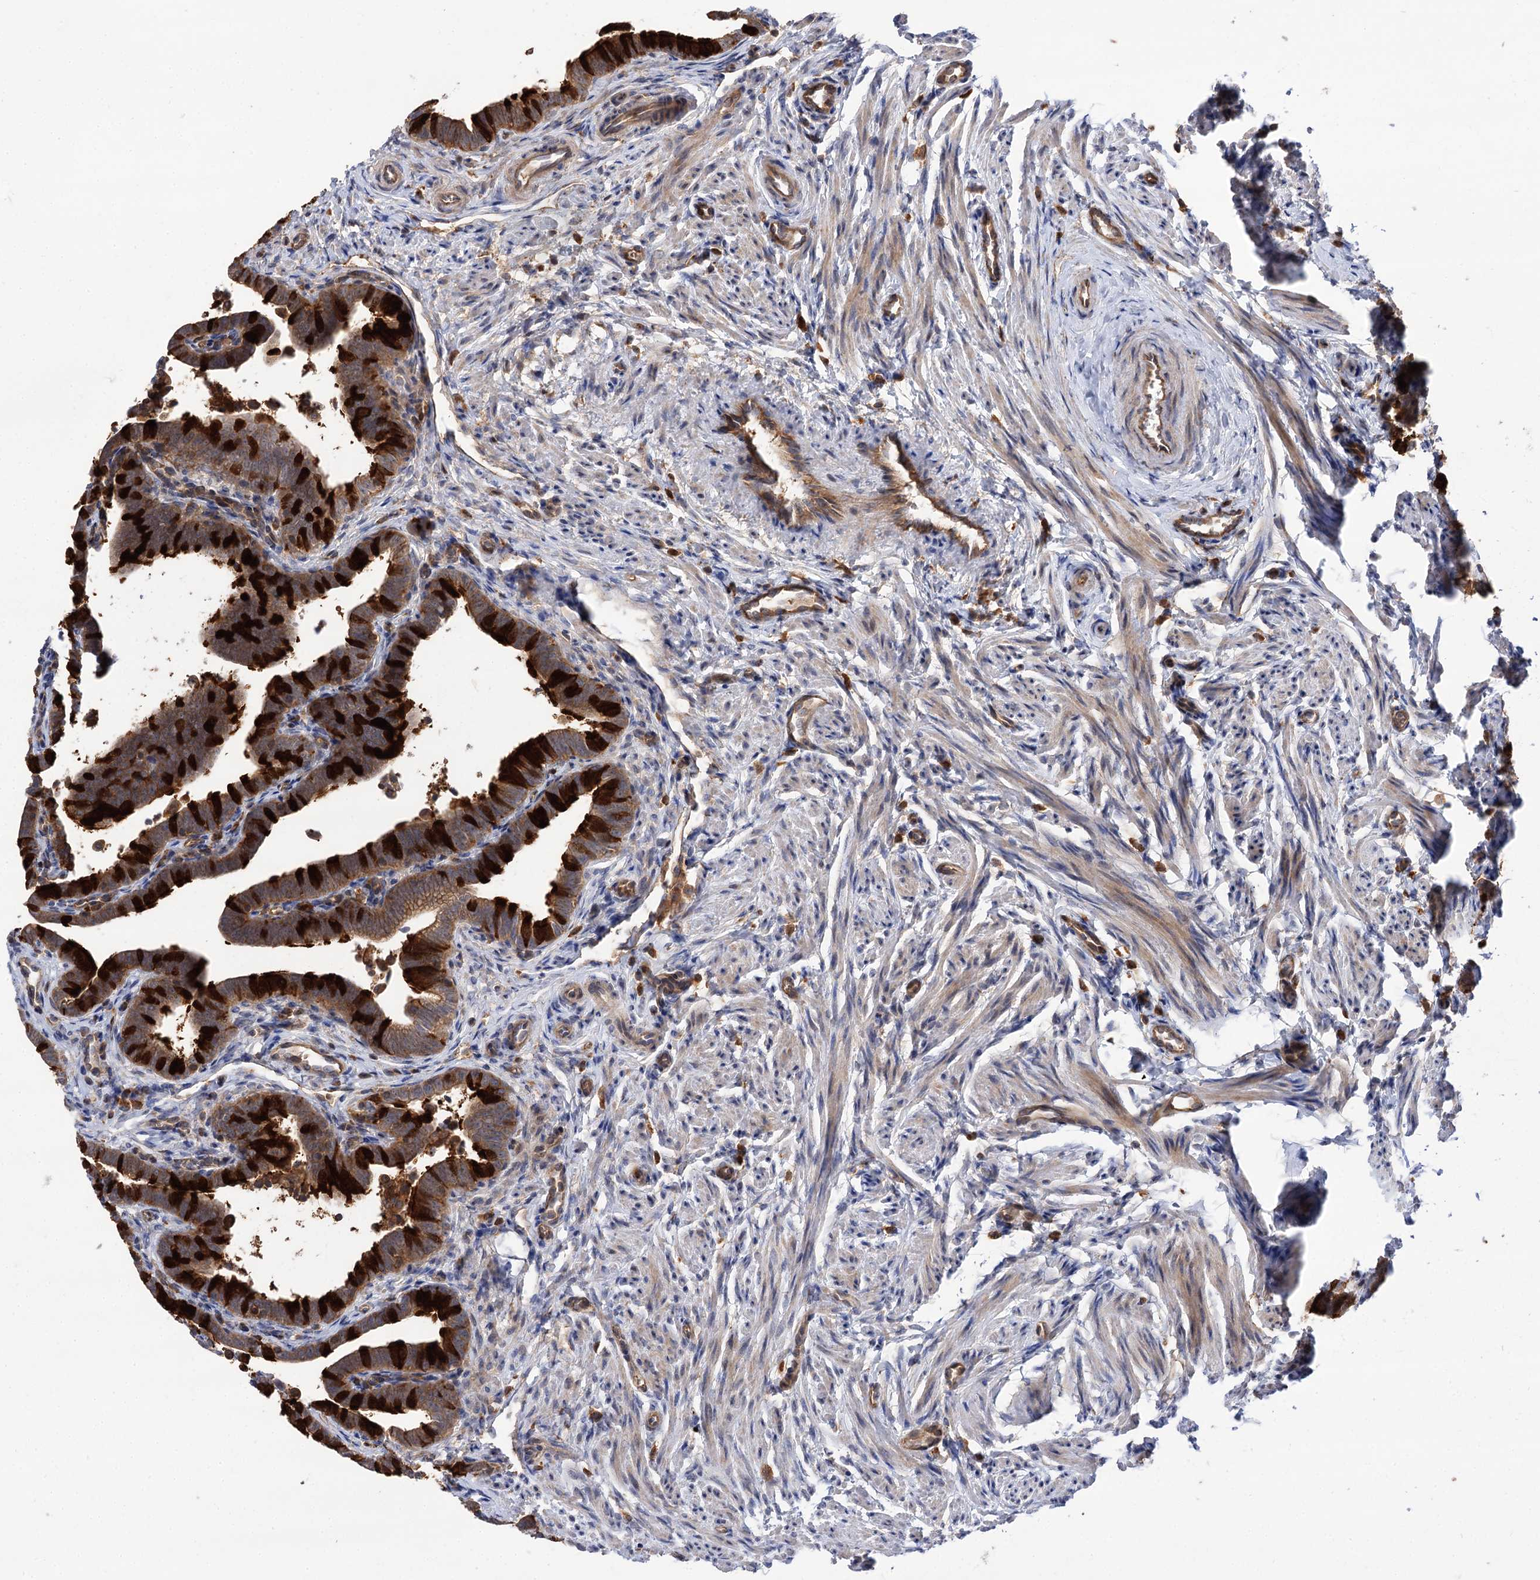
{"staining": {"intensity": "strong", "quantity": ">75%", "location": "cytoplasmic/membranous"}, "tissue": "fallopian tube", "cell_type": "Glandular cells", "image_type": "normal", "snomed": [{"axis": "morphology", "description": "Normal tissue, NOS"}, {"axis": "topography", "description": "Fallopian tube"}], "caption": "Protein staining displays strong cytoplasmic/membranous expression in about >75% of glandular cells in unremarkable fallopian tube.", "gene": "PATL1", "patient": {"sex": "female", "age": 36}}